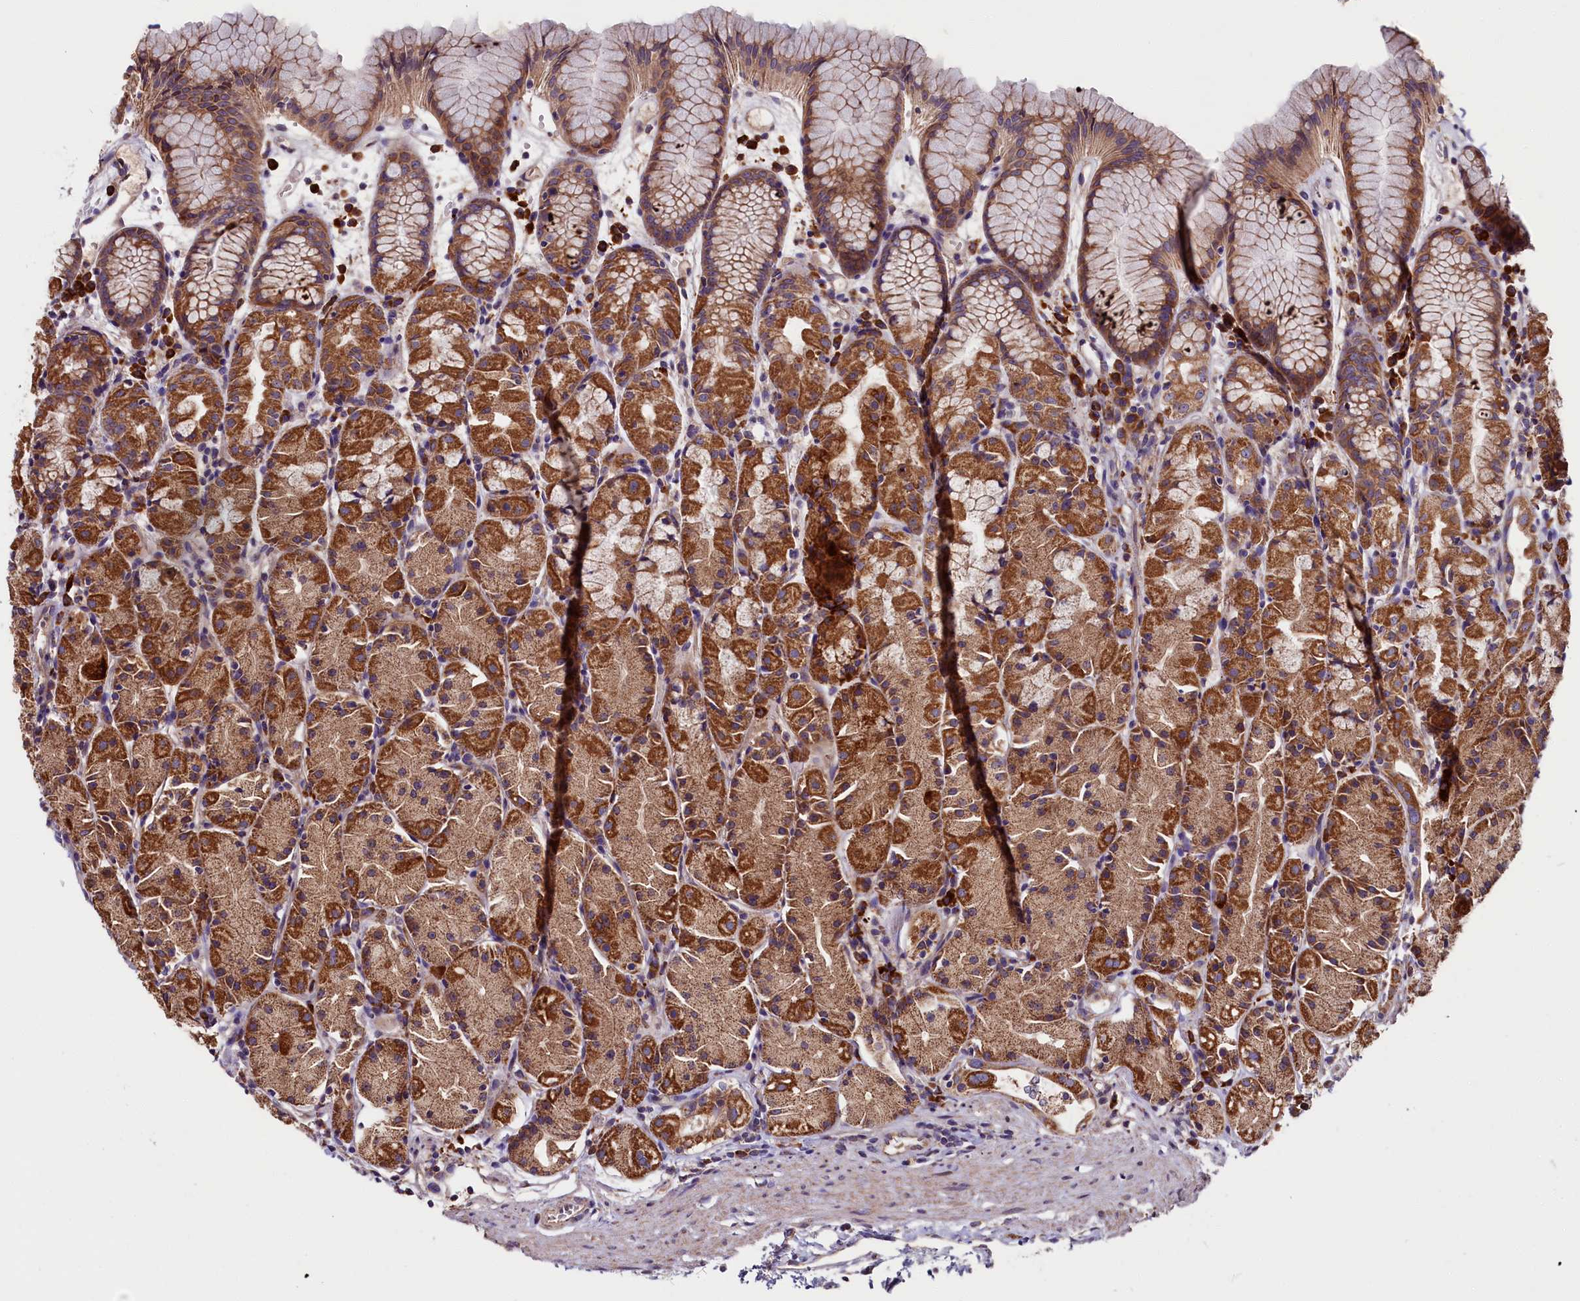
{"staining": {"intensity": "strong", "quantity": ">75%", "location": "cytoplasmic/membranous"}, "tissue": "stomach", "cell_type": "Glandular cells", "image_type": "normal", "snomed": [{"axis": "morphology", "description": "Normal tissue, NOS"}, {"axis": "topography", "description": "Stomach, upper"}], "caption": "Normal stomach demonstrates strong cytoplasmic/membranous expression in approximately >75% of glandular cells.", "gene": "ZSWIM1", "patient": {"sex": "male", "age": 47}}